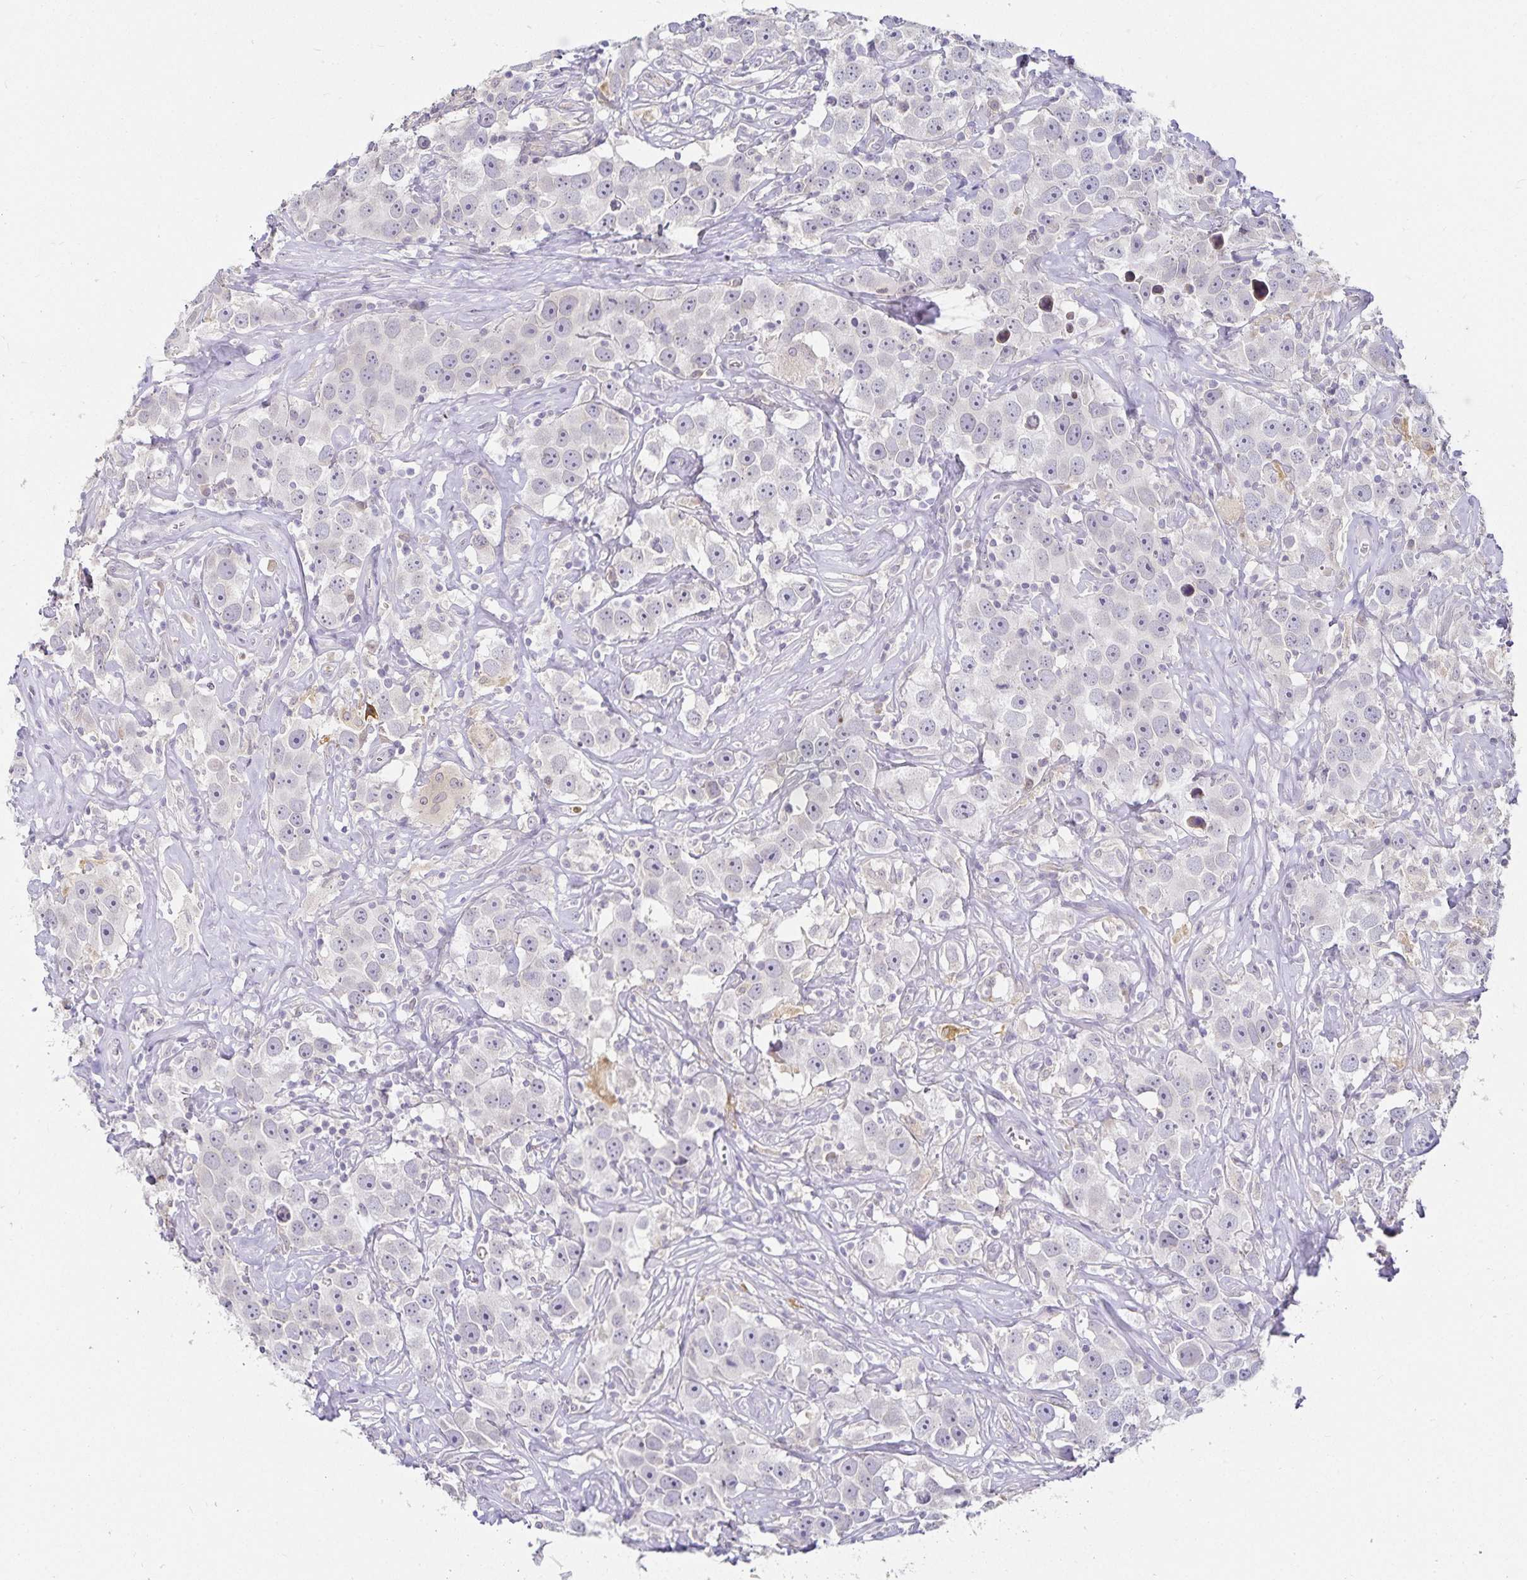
{"staining": {"intensity": "negative", "quantity": "none", "location": "none"}, "tissue": "testis cancer", "cell_type": "Tumor cells", "image_type": "cancer", "snomed": [{"axis": "morphology", "description": "Seminoma, NOS"}, {"axis": "topography", "description": "Testis"}], "caption": "Immunohistochemistry micrograph of neoplastic tissue: testis seminoma stained with DAB (3,3'-diaminobenzidine) demonstrates no significant protein staining in tumor cells. (Brightfield microscopy of DAB immunohistochemistry at high magnification).", "gene": "GP2", "patient": {"sex": "male", "age": 49}}